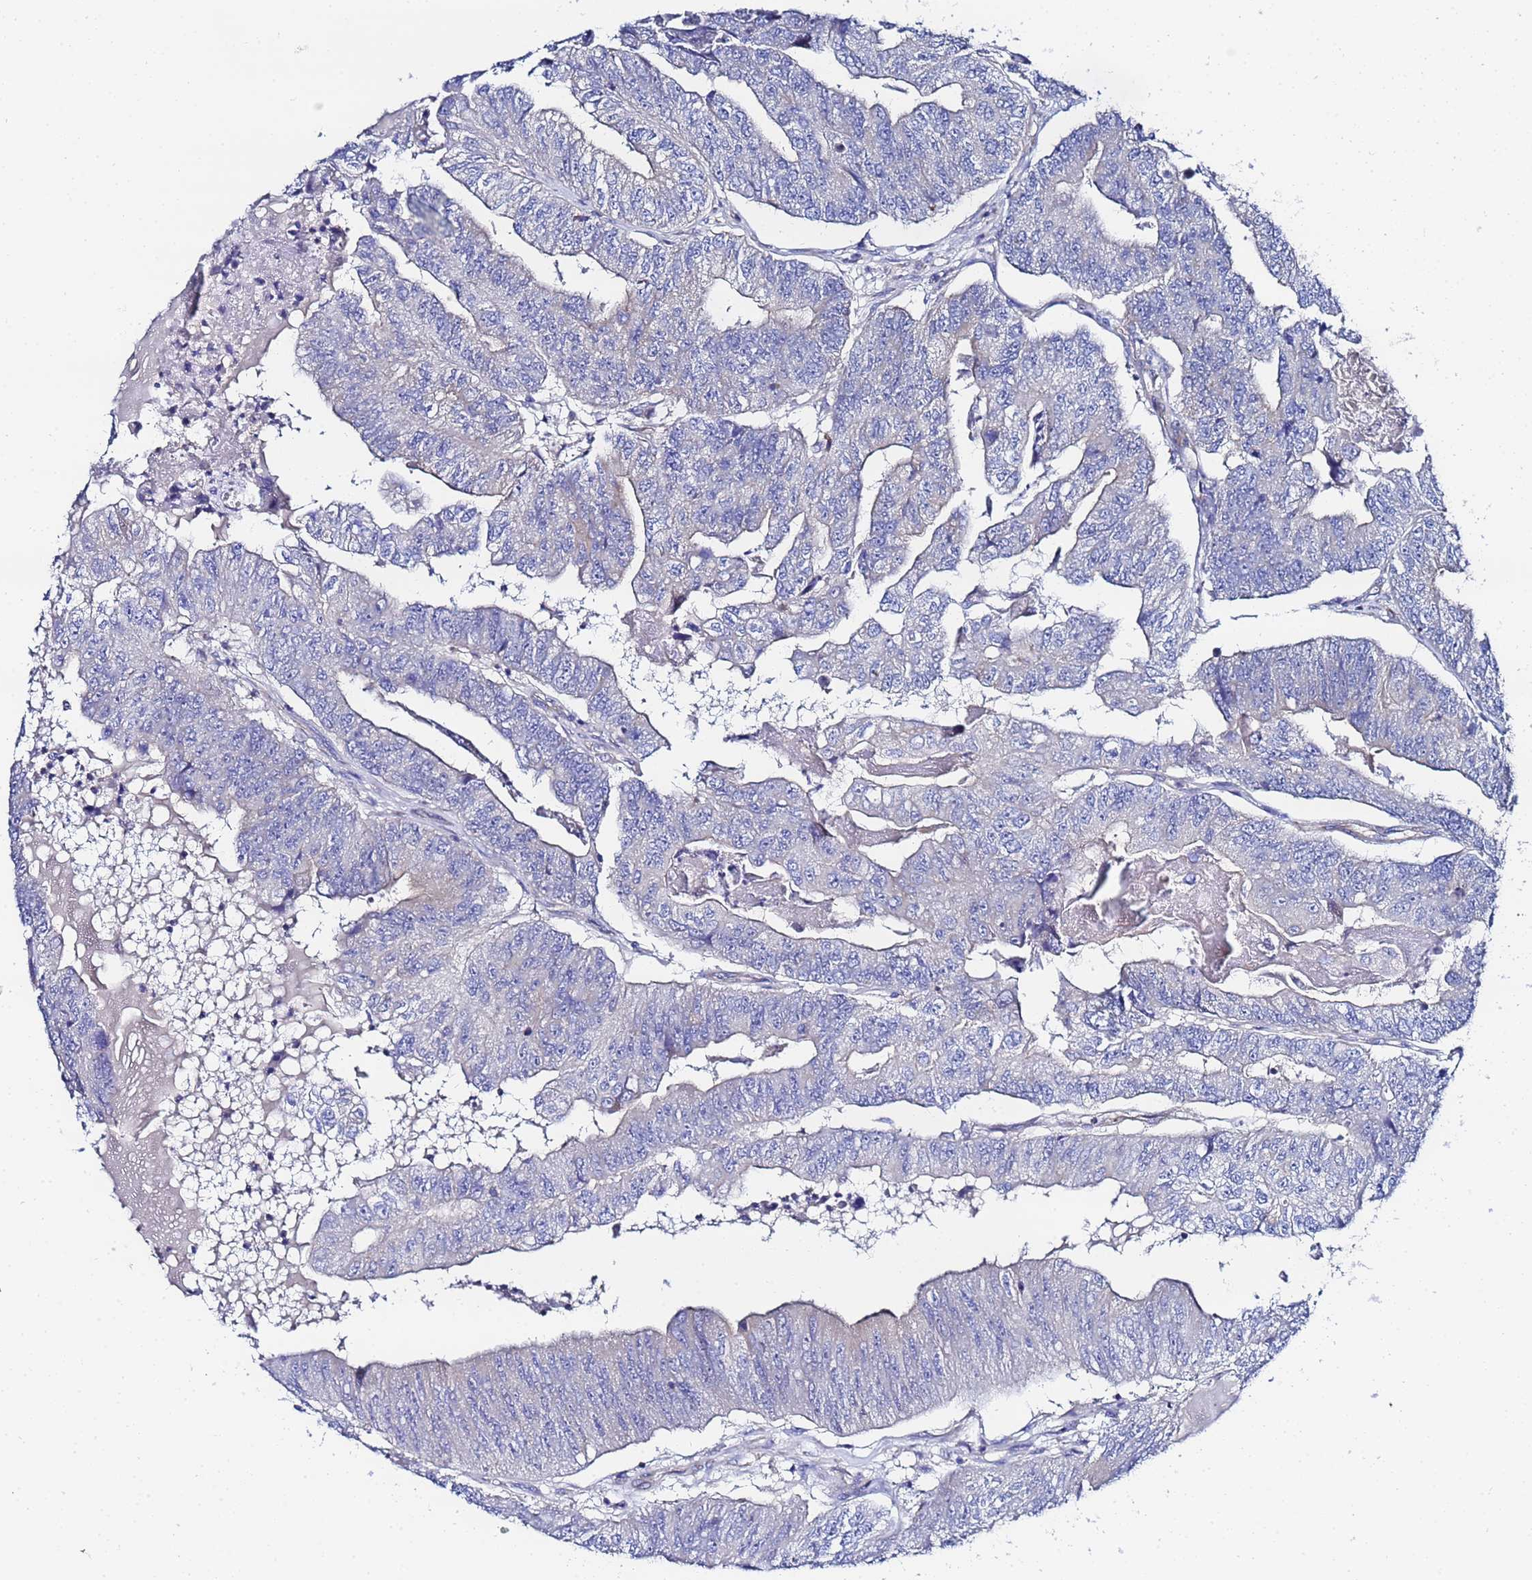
{"staining": {"intensity": "negative", "quantity": "none", "location": "none"}, "tissue": "colorectal cancer", "cell_type": "Tumor cells", "image_type": "cancer", "snomed": [{"axis": "morphology", "description": "Adenocarcinoma, NOS"}, {"axis": "topography", "description": "Colon"}], "caption": "A high-resolution micrograph shows immunohistochemistry staining of colorectal cancer, which displays no significant positivity in tumor cells.", "gene": "FAHD2A", "patient": {"sex": "female", "age": 67}}